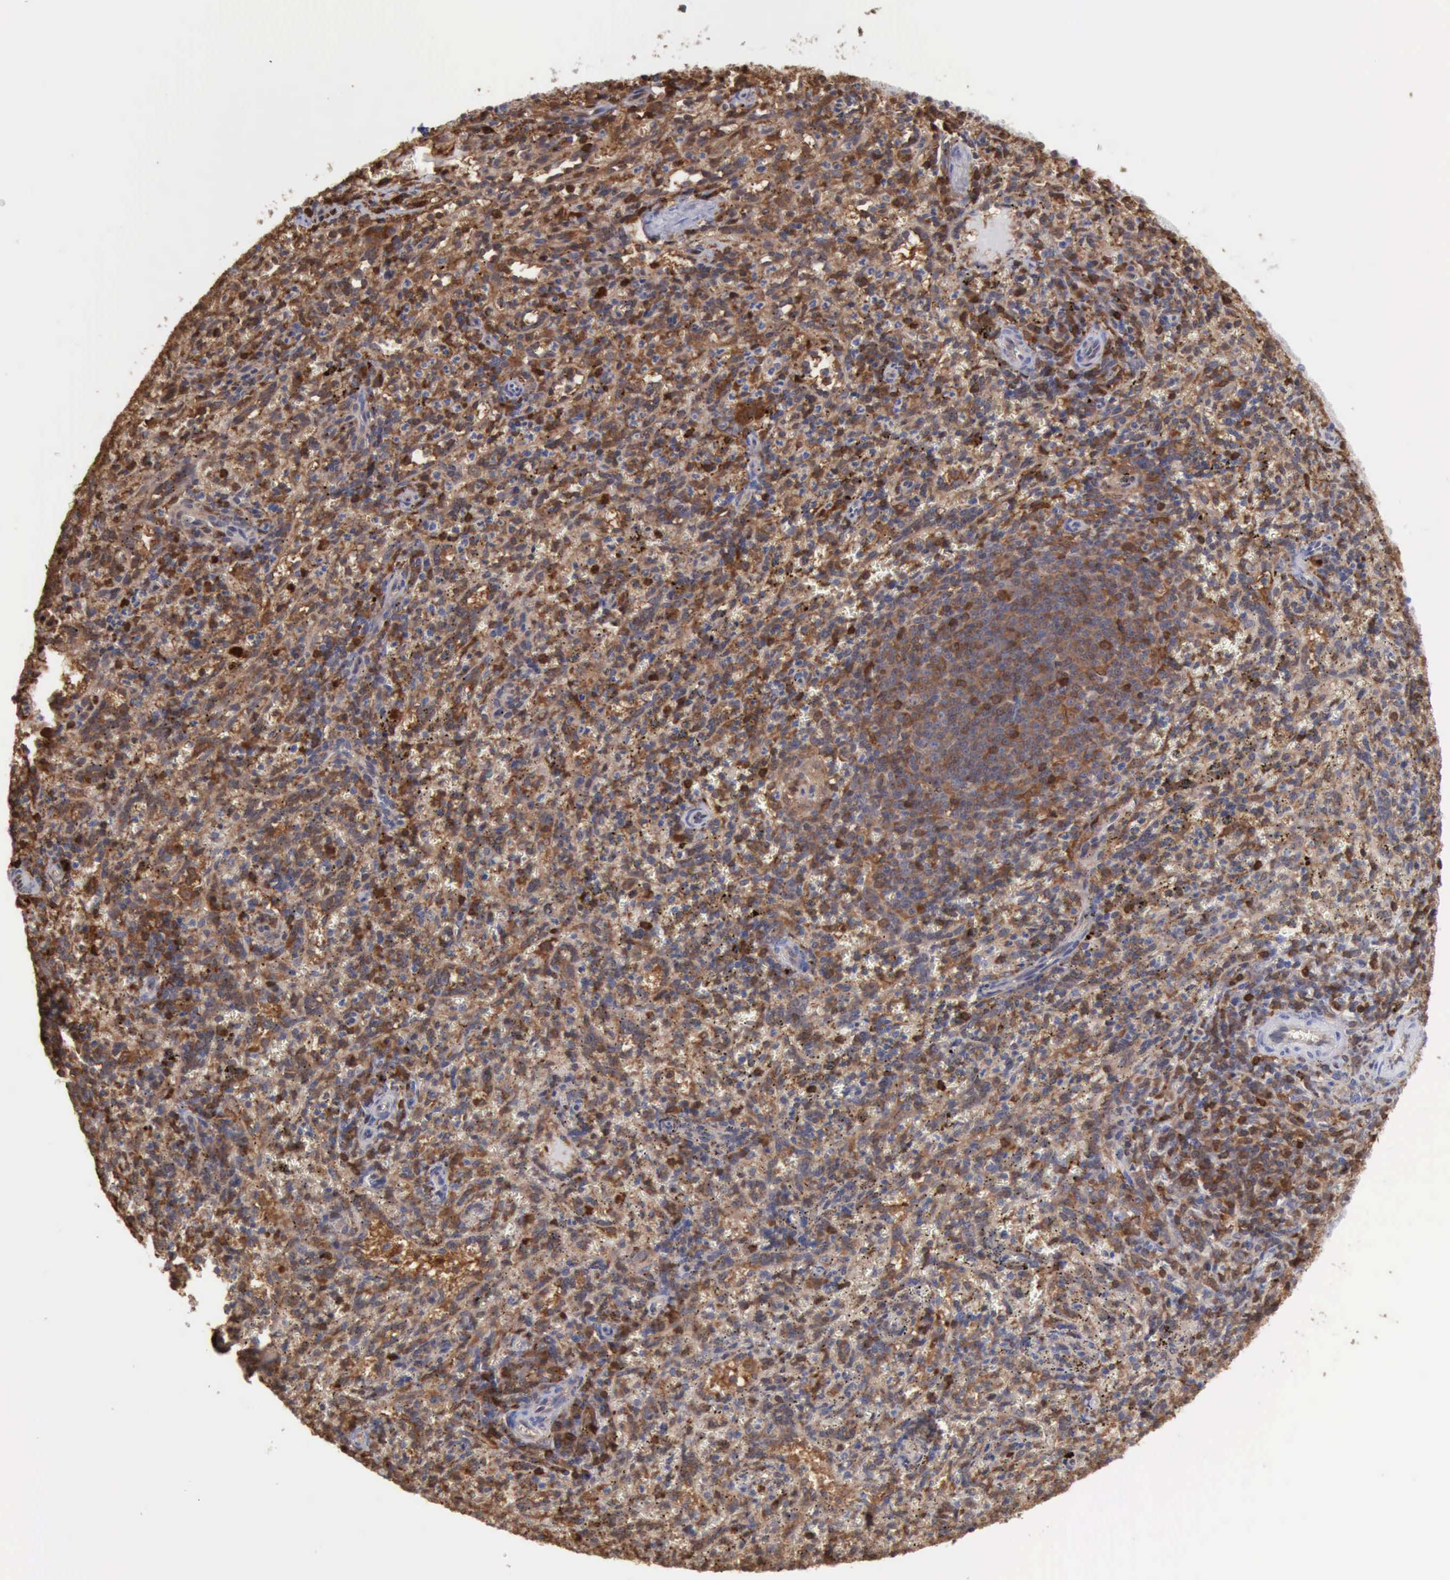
{"staining": {"intensity": "moderate", "quantity": ">75%", "location": "cytoplasmic/membranous"}, "tissue": "spleen", "cell_type": "Cells in red pulp", "image_type": "normal", "snomed": [{"axis": "morphology", "description": "Normal tissue, NOS"}, {"axis": "topography", "description": "Spleen"}], "caption": "DAB immunohistochemical staining of unremarkable human spleen shows moderate cytoplasmic/membranous protein expression in approximately >75% of cells in red pulp.", "gene": "STAT1", "patient": {"sex": "female", "age": 10}}